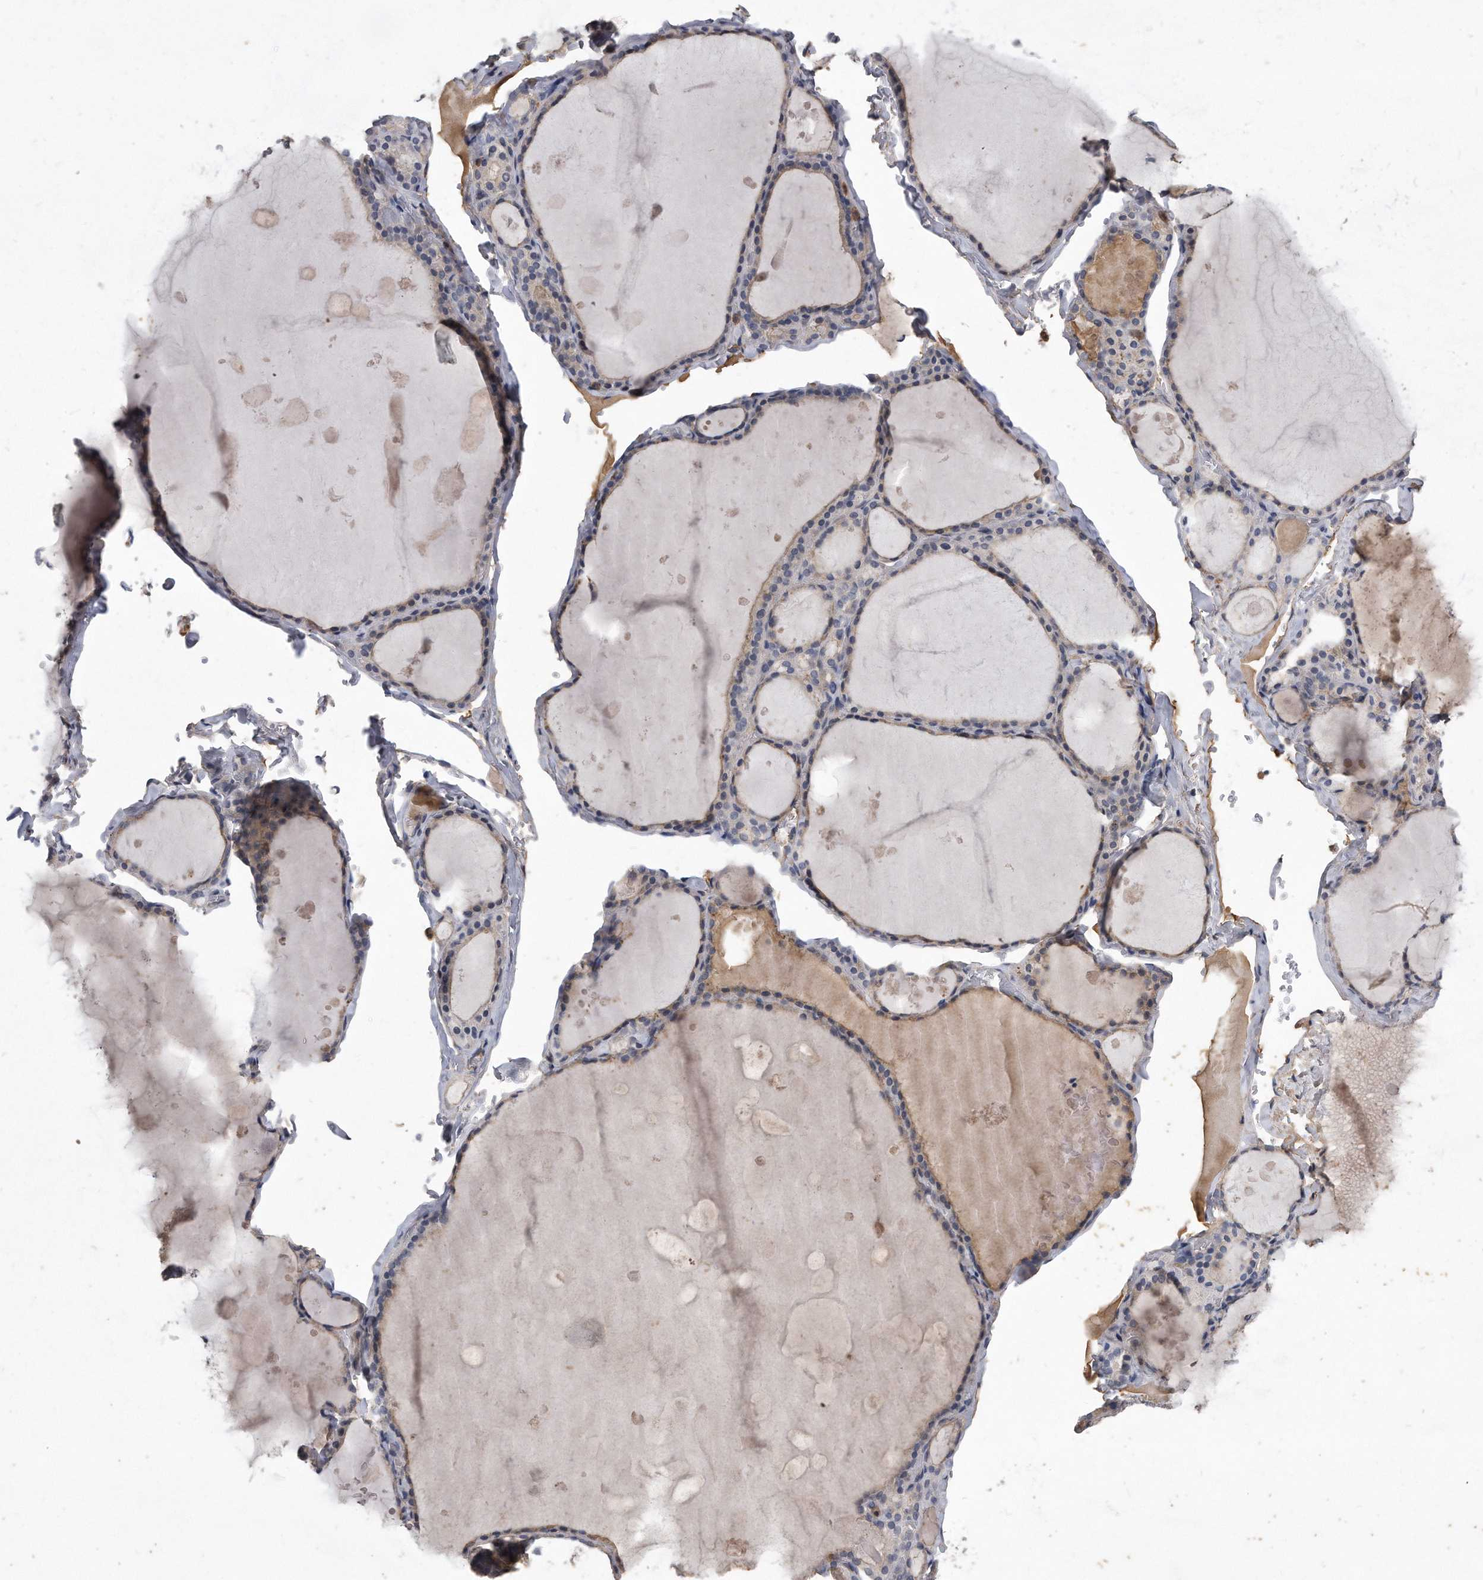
{"staining": {"intensity": "weak", "quantity": ">75%", "location": "cytoplasmic/membranous"}, "tissue": "thyroid gland", "cell_type": "Glandular cells", "image_type": "normal", "snomed": [{"axis": "morphology", "description": "Normal tissue, NOS"}, {"axis": "topography", "description": "Thyroid gland"}], "caption": "A brown stain labels weak cytoplasmic/membranous positivity of a protein in glandular cells of unremarkable human thyroid gland.", "gene": "HOMER3", "patient": {"sex": "male", "age": 56}}